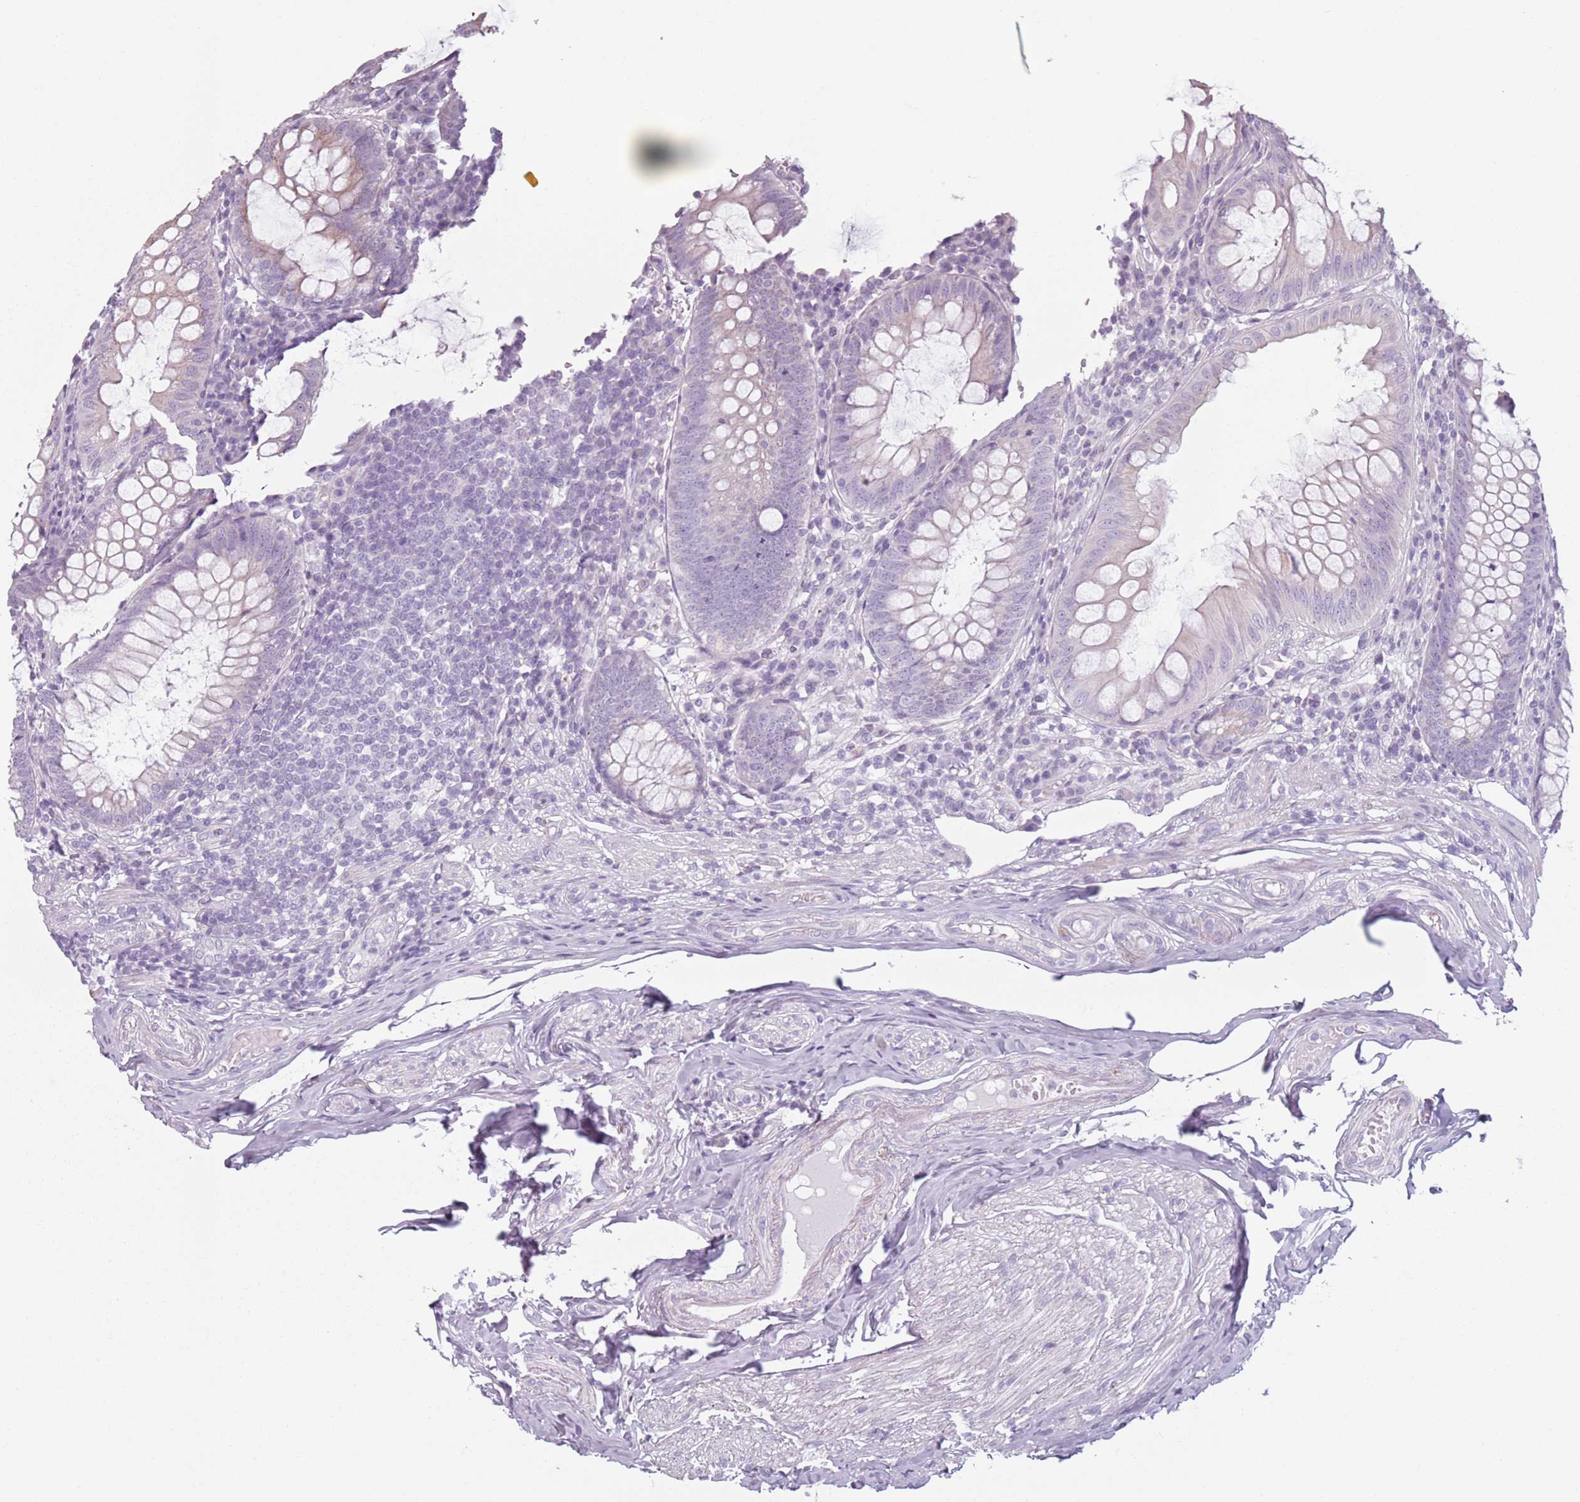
{"staining": {"intensity": "moderate", "quantity": "<25%", "location": "cytoplasmic/membranous"}, "tissue": "appendix", "cell_type": "Glandular cells", "image_type": "normal", "snomed": [{"axis": "morphology", "description": "Normal tissue, NOS"}, {"axis": "topography", "description": "Appendix"}], "caption": "A micrograph of human appendix stained for a protein reveals moderate cytoplasmic/membranous brown staining in glandular cells. (Stains: DAB in brown, nuclei in blue, Microscopy: brightfield microscopy at high magnification).", "gene": "MEGF8", "patient": {"sex": "male", "age": 83}}